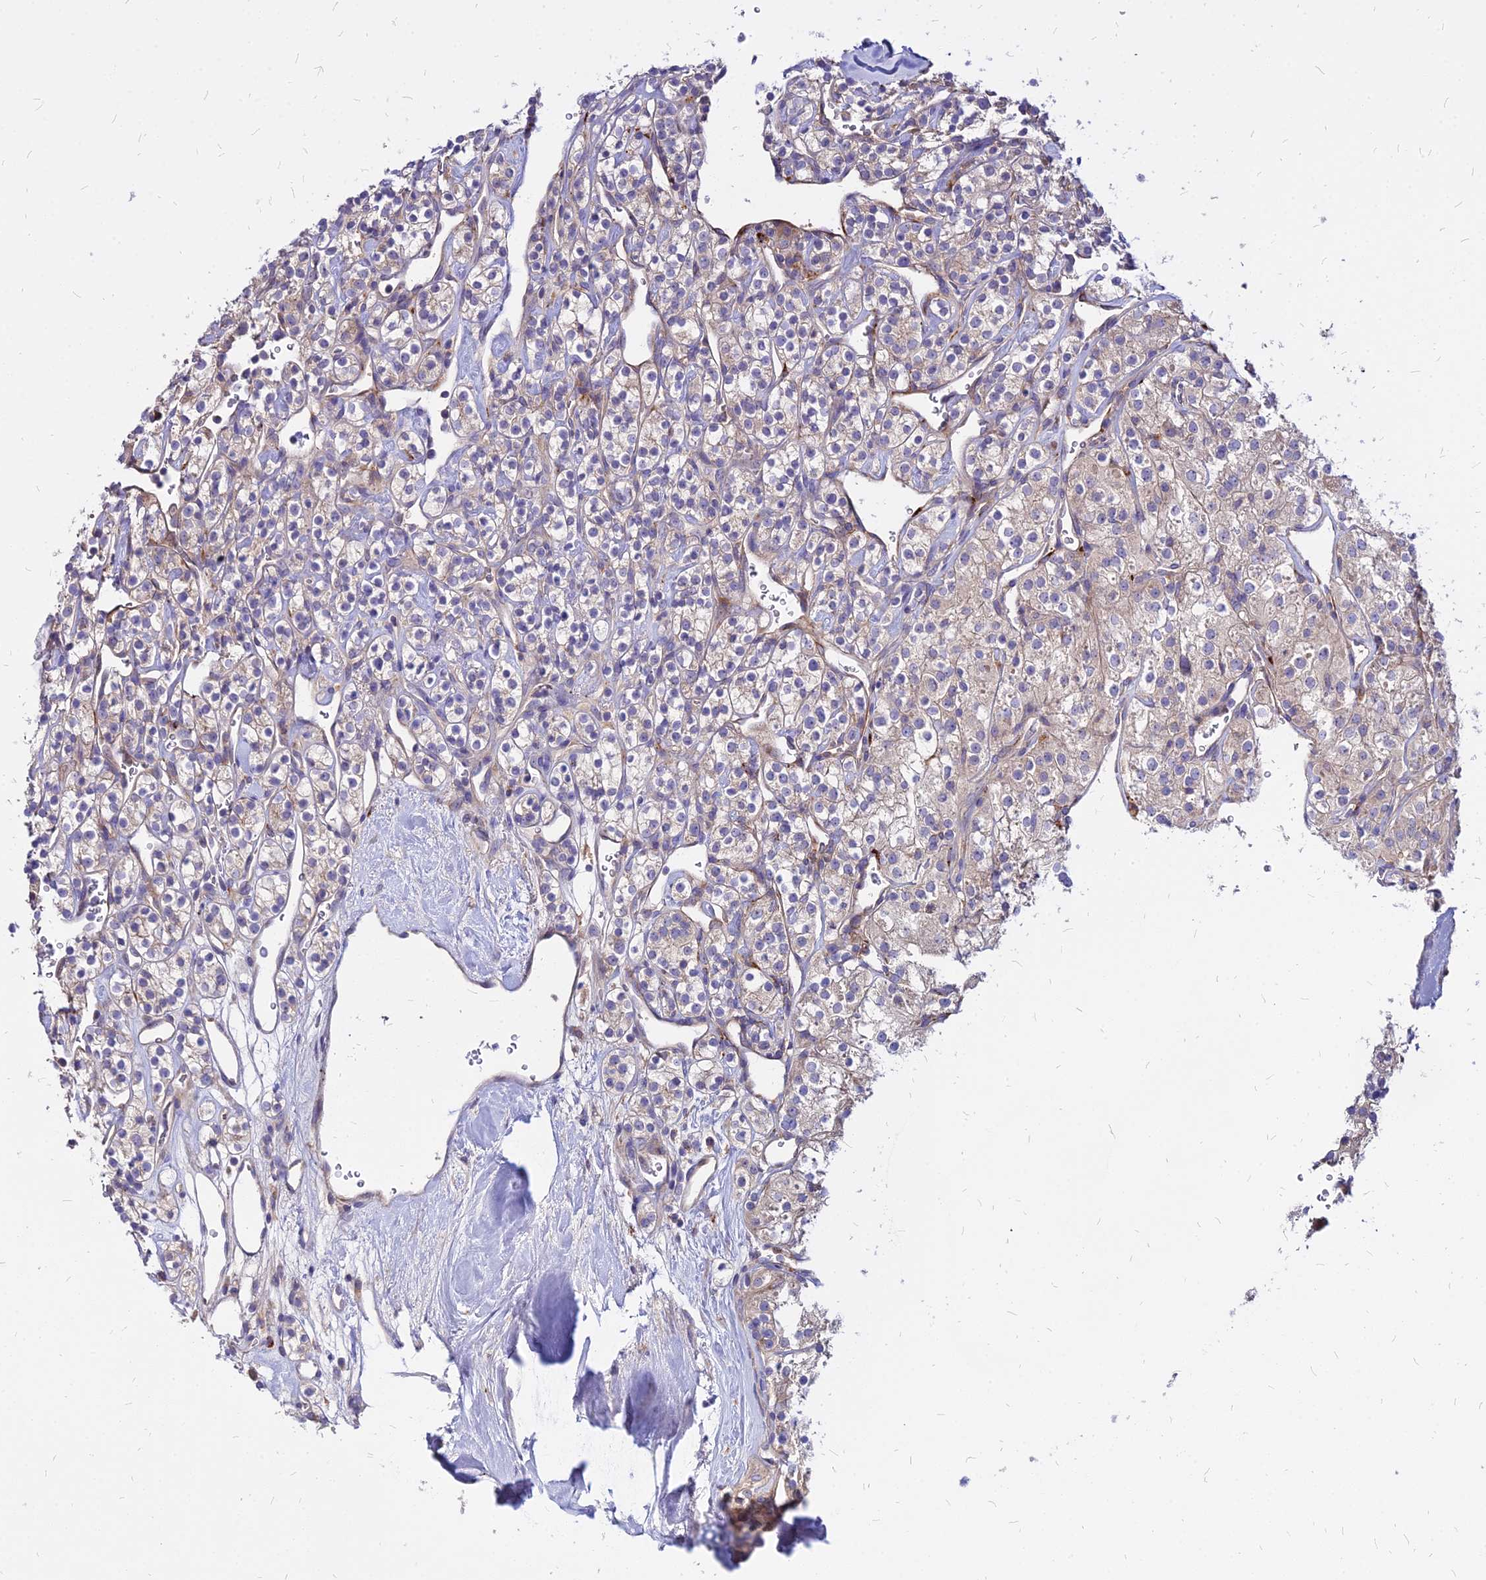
{"staining": {"intensity": "weak", "quantity": "25%-75%", "location": "cytoplasmic/membranous"}, "tissue": "renal cancer", "cell_type": "Tumor cells", "image_type": "cancer", "snomed": [{"axis": "morphology", "description": "Adenocarcinoma, NOS"}, {"axis": "topography", "description": "Kidney"}], "caption": "Renal cancer (adenocarcinoma) stained with a protein marker shows weak staining in tumor cells.", "gene": "COMMD10", "patient": {"sex": "male", "age": 77}}